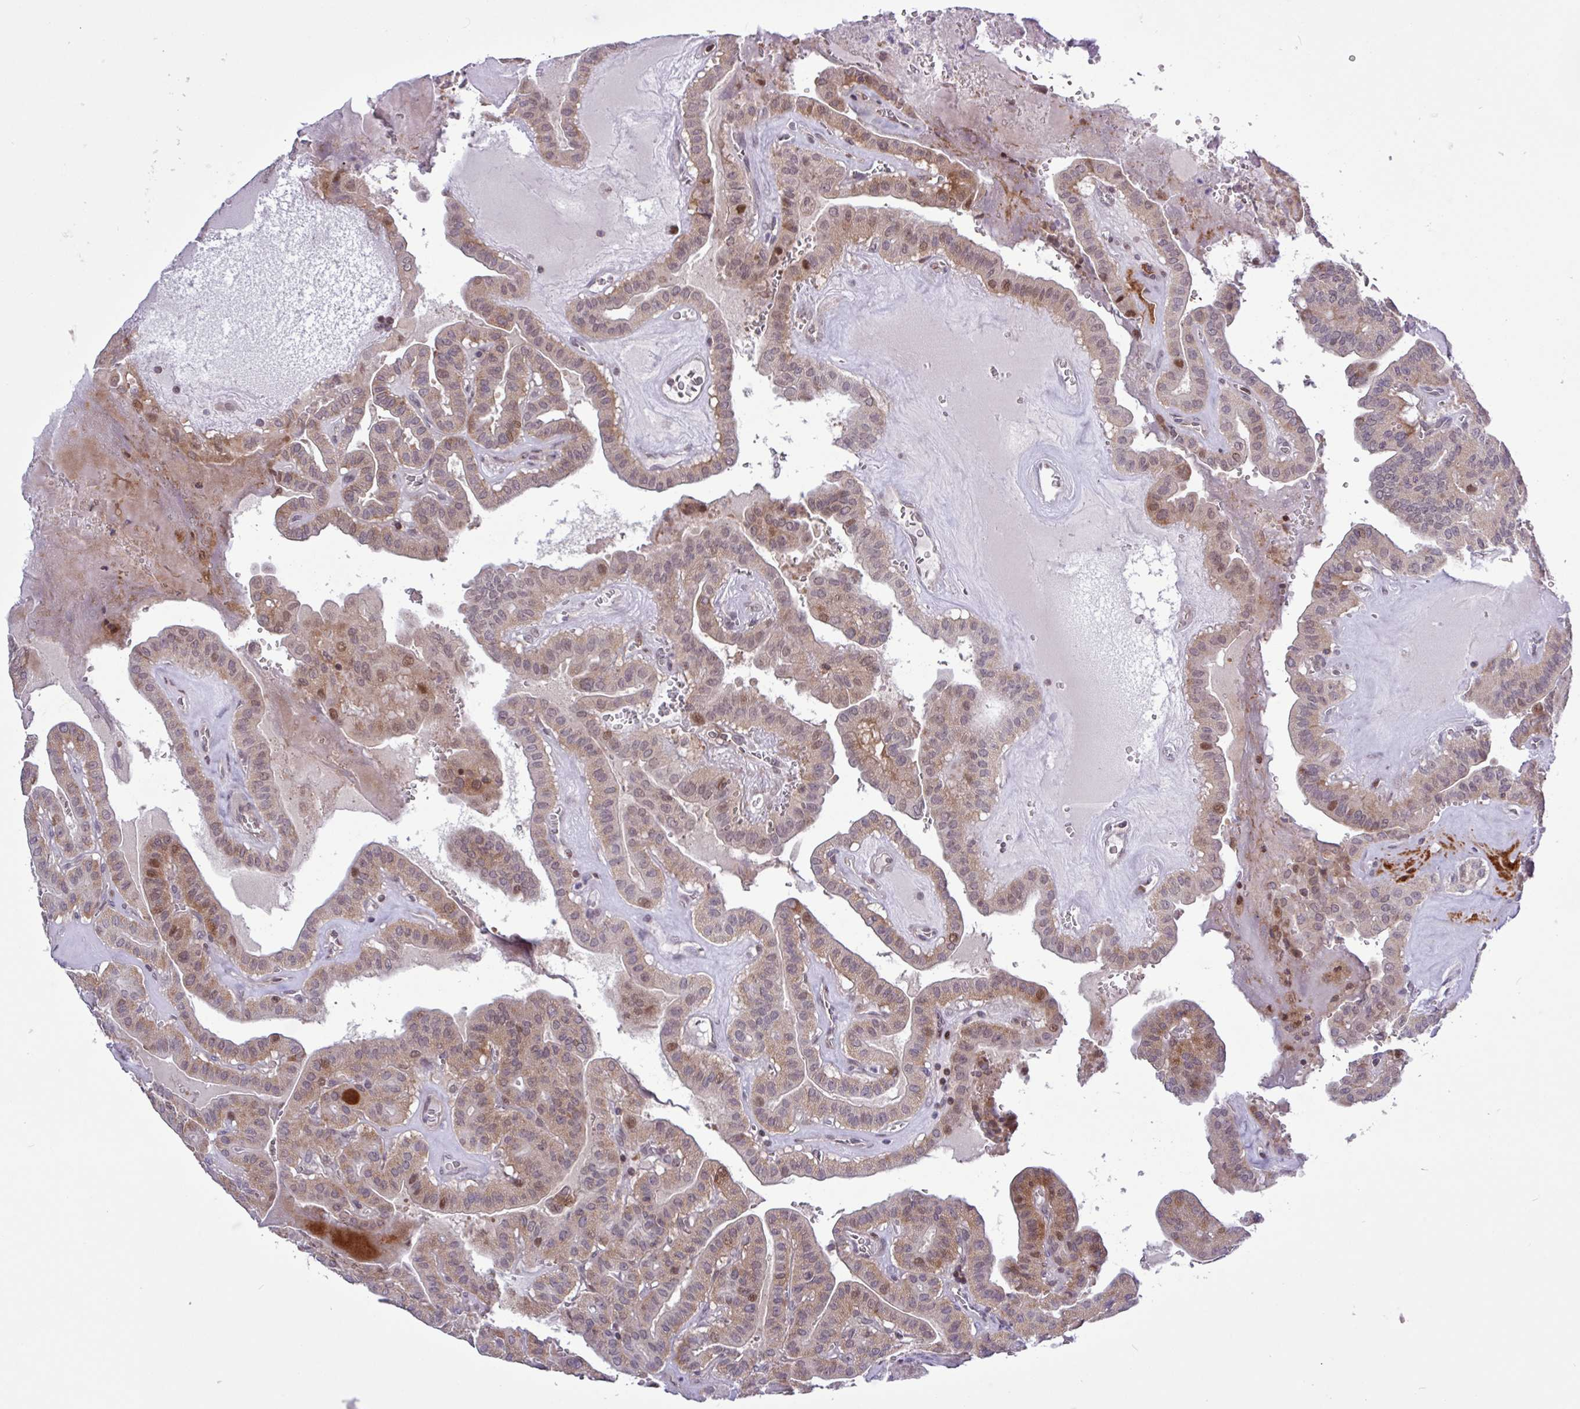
{"staining": {"intensity": "moderate", "quantity": ">75%", "location": "cytoplasmic/membranous,nuclear"}, "tissue": "thyroid cancer", "cell_type": "Tumor cells", "image_type": "cancer", "snomed": [{"axis": "morphology", "description": "Papillary adenocarcinoma, NOS"}, {"axis": "topography", "description": "Thyroid gland"}], "caption": "The immunohistochemical stain highlights moderate cytoplasmic/membranous and nuclear staining in tumor cells of thyroid cancer (papillary adenocarcinoma) tissue.", "gene": "RTL3", "patient": {"sex": "male", "age": 52}}